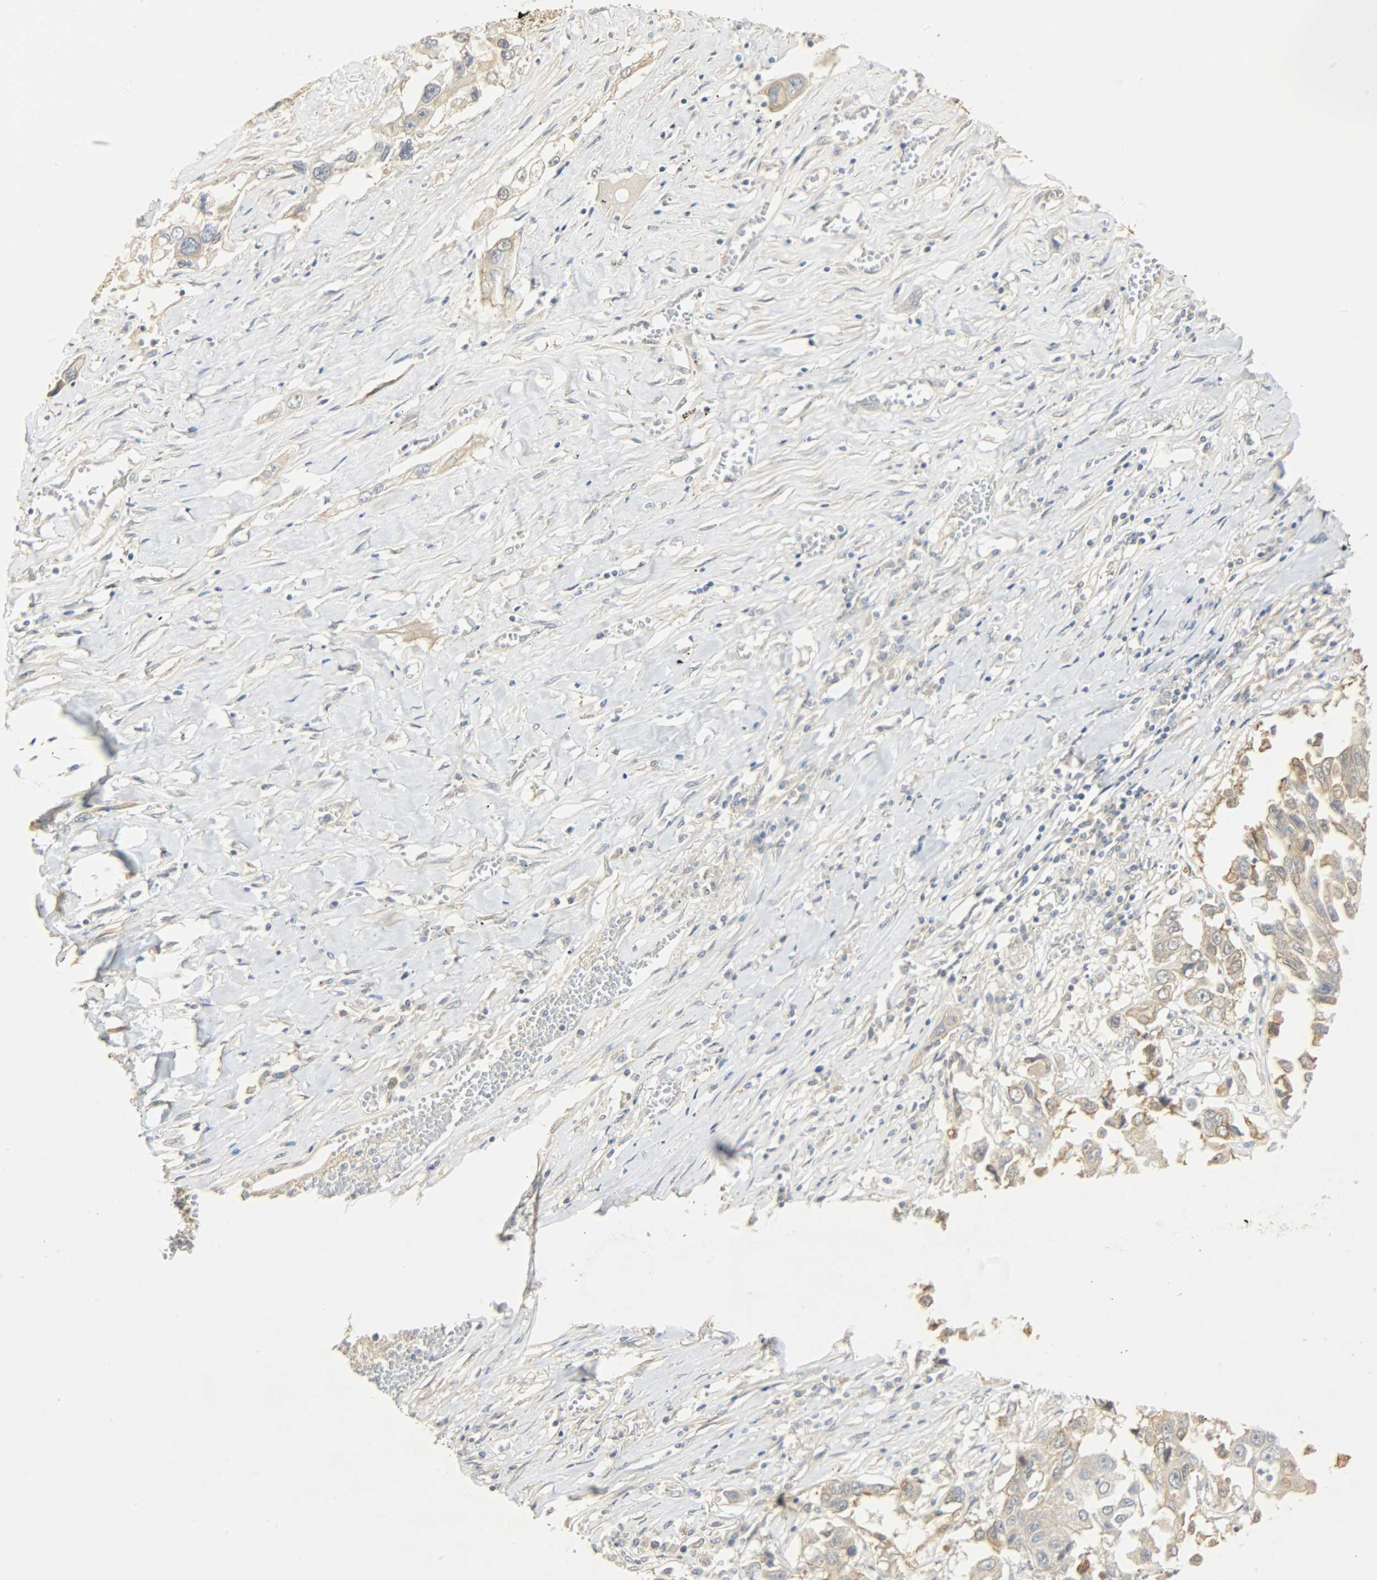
{"staining": {"intensity": "moderate", "quantity": ">75%", "location": "cytoplasmic/membranous"}, "tissue": "lung cancer", "cell_type": "Tumor cells", "image_type": "cancer", "snomed": [{"axis": "morphology", "description": "Squamous cell carcinoma, NOS"}, {"axis": "topography", "description": "Lung"}], "caption": "Approximately >75% of tumor cells in squamous cell carcinoma (lung) demonstrate moderate cytoplasmic/membranous protein staining as visualized by brown immunohistochemical staining.", "gene": "USP13", "patient": {"sex": "male", "age": 71}}